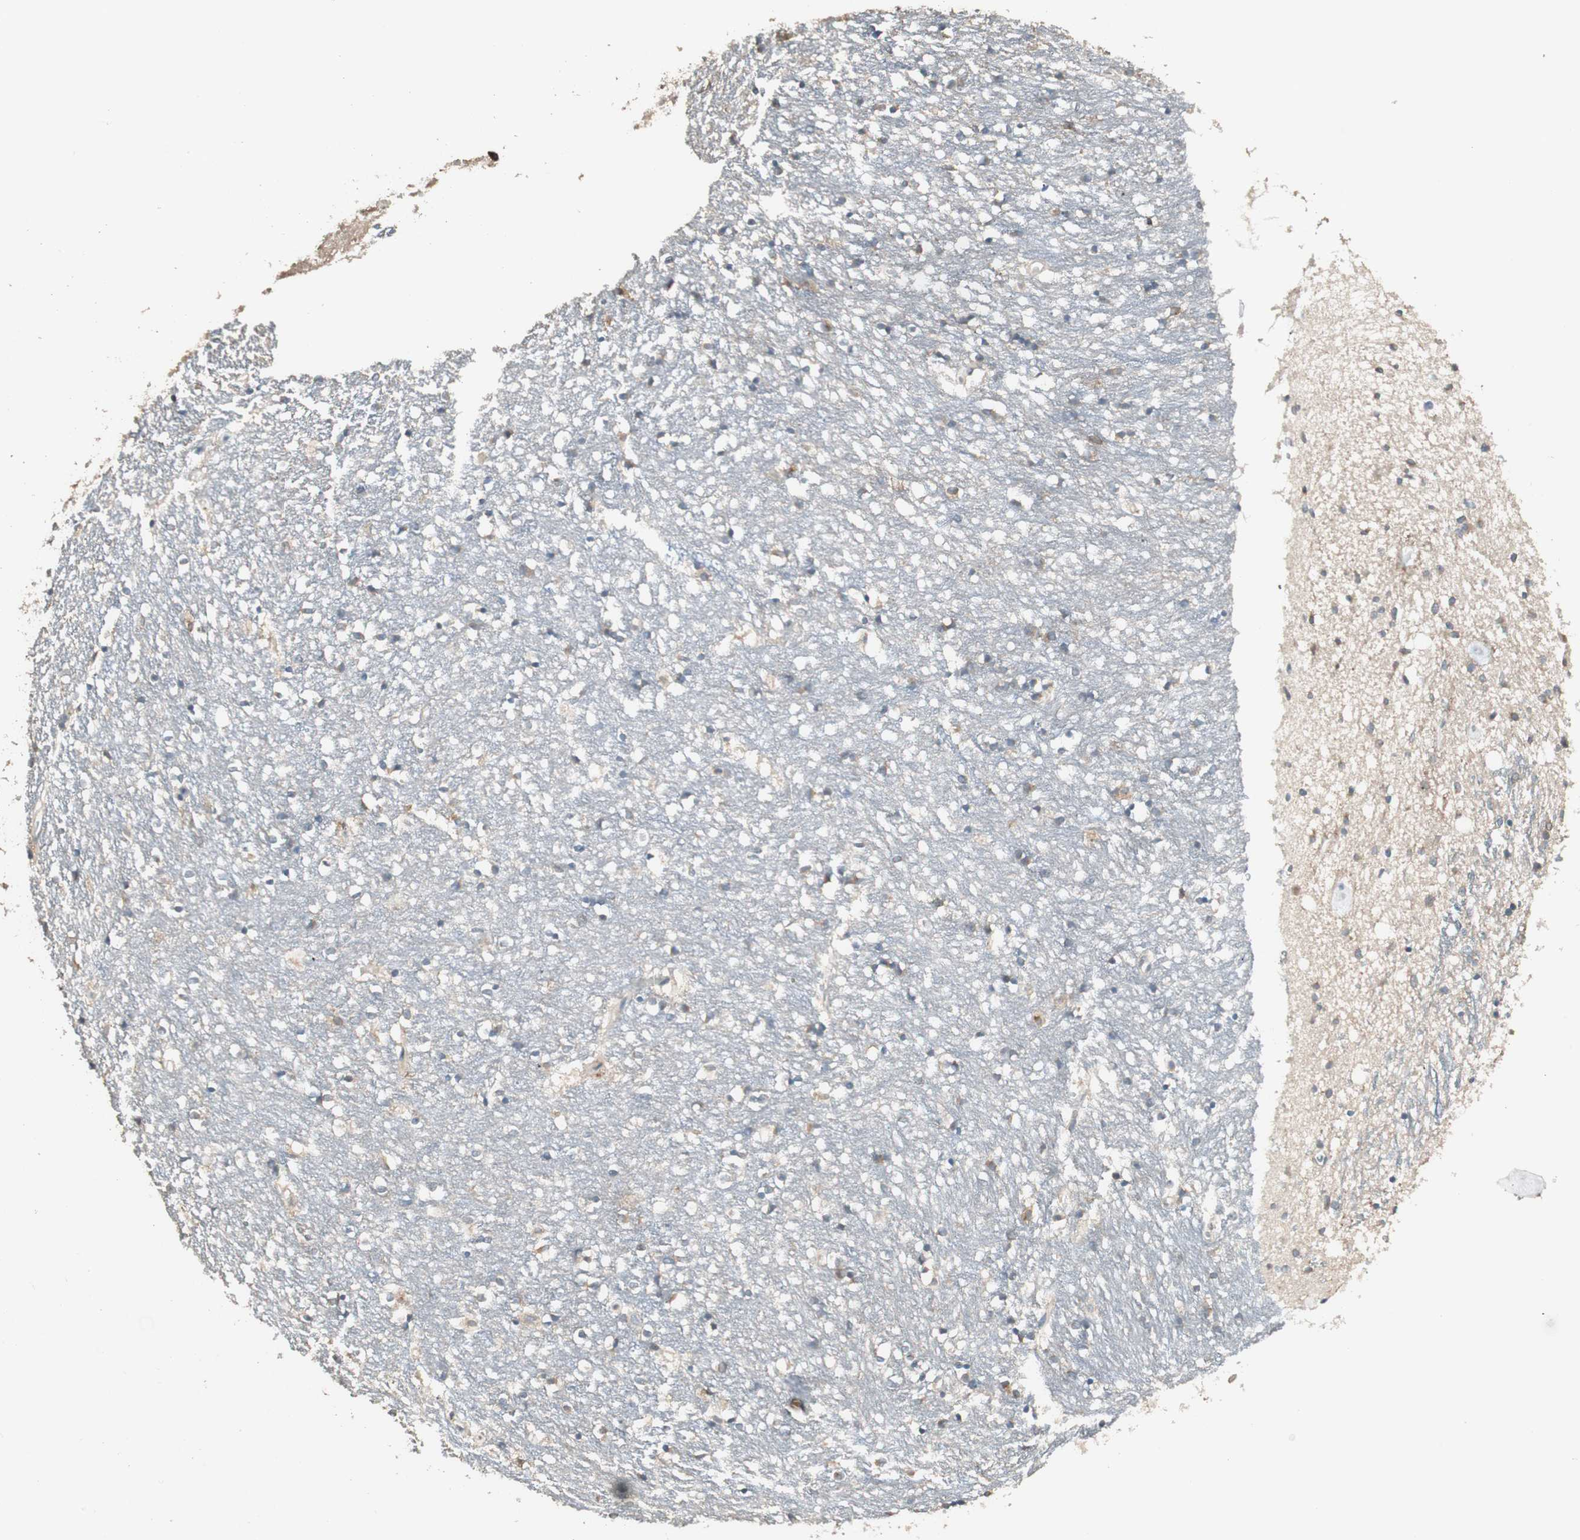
{"staining": {"intensity": "moderate", "quantity": "25%-75%", "location": "cytoplasmic/membranous"}, "tissue": "caudate", "cell_type": "Glial cells", "image_type": "normal", "snomed": [{"axis": "morphology", "description": "Normal tissue, NOS"}, {"axis": "topography", "description": "Lateral ventricle wall"}], "caption": "Brown immunohistochemical staining in normal human caudate exhibits moderate cytoplasmic/membranous positivity in about 25%-75% of glial cells.", "gene": "RARRES1", "patient": {"sex": "female", "age": 54}}